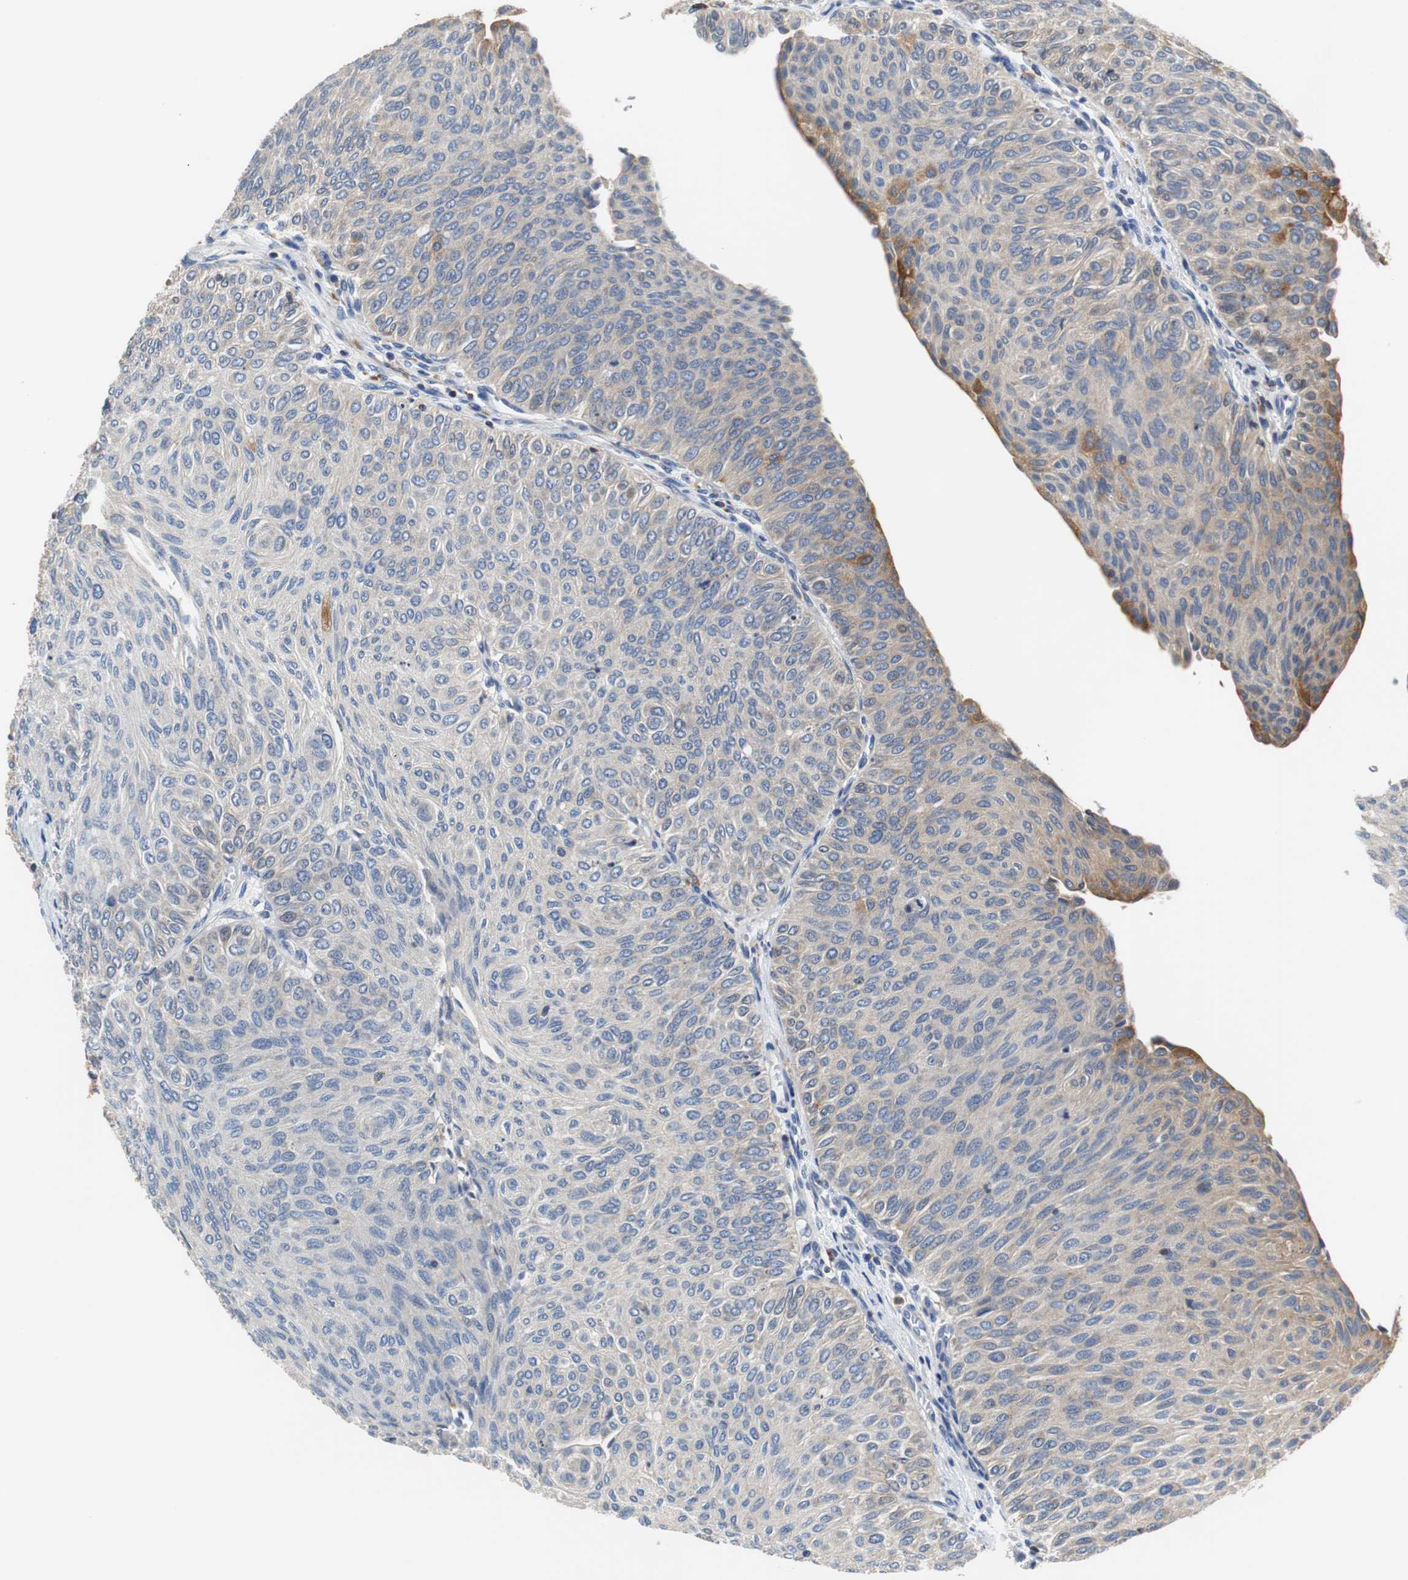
{"staining": {"intensity": "weak", "quantity": "25%-75%", "location": "cytoplasmic/membranous"}, "tissue": "urothelial cancer", "cell_type": "Tumor cells", "image_type": "cancer", "snomed": [{"axis": "morphology", "description": "Urothelial carcinoma, Low grade"}, {"axis": "topography", "description": "Urinary bladder"}], "caption": "Protein expression analysis of low-grade urothelial carcinoma displays weak cytoplasmic/membranous positivity in approximately 25%-75% of tumor cells.", "gene": "VAMP8", "patient": {"sex": "male", "age": 78}}